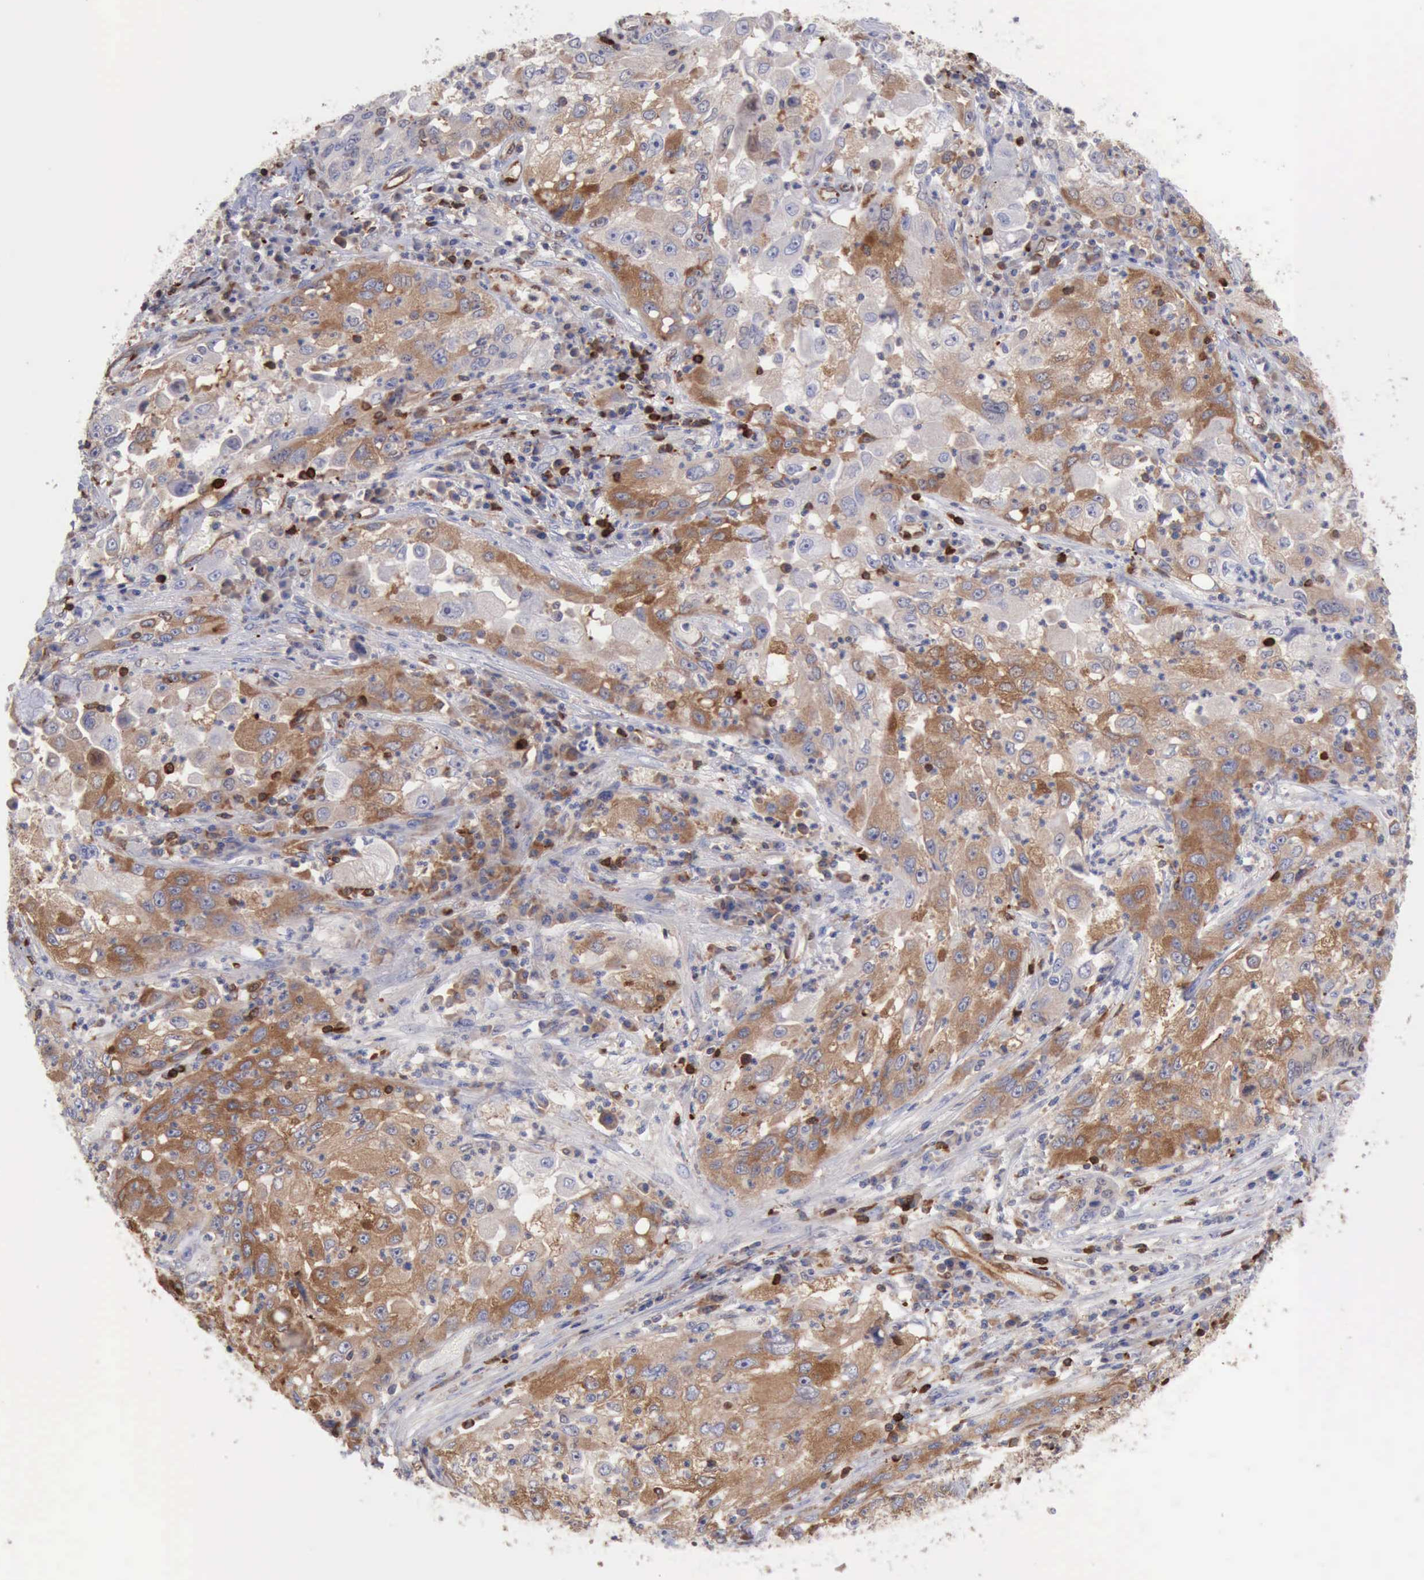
{"staining": {"intensity": "strong", "quantity": ">75%", "location": "cytoplasmic/membranous,nuclear"}, "tissue": "cervical cancer", "cell_type": "Tumor cells", "image_type": "cancer", "snomed": [{"axis": "morphology", "description": "Squamous cell carcinoma, NOS"}, {"axis": "topography", "description": "Cervix"}], "caption": "DAB (3,3'-diaminobenzidine) immunohistochemical staining of squamous cell carcinoma (cervical) demonstrates strong cytoplasmic/membranous and nuclear protein positivity in about >75% of tumor cells.", "gene": "PDCD4", "patient": {"sex": "female", "age": 36}}